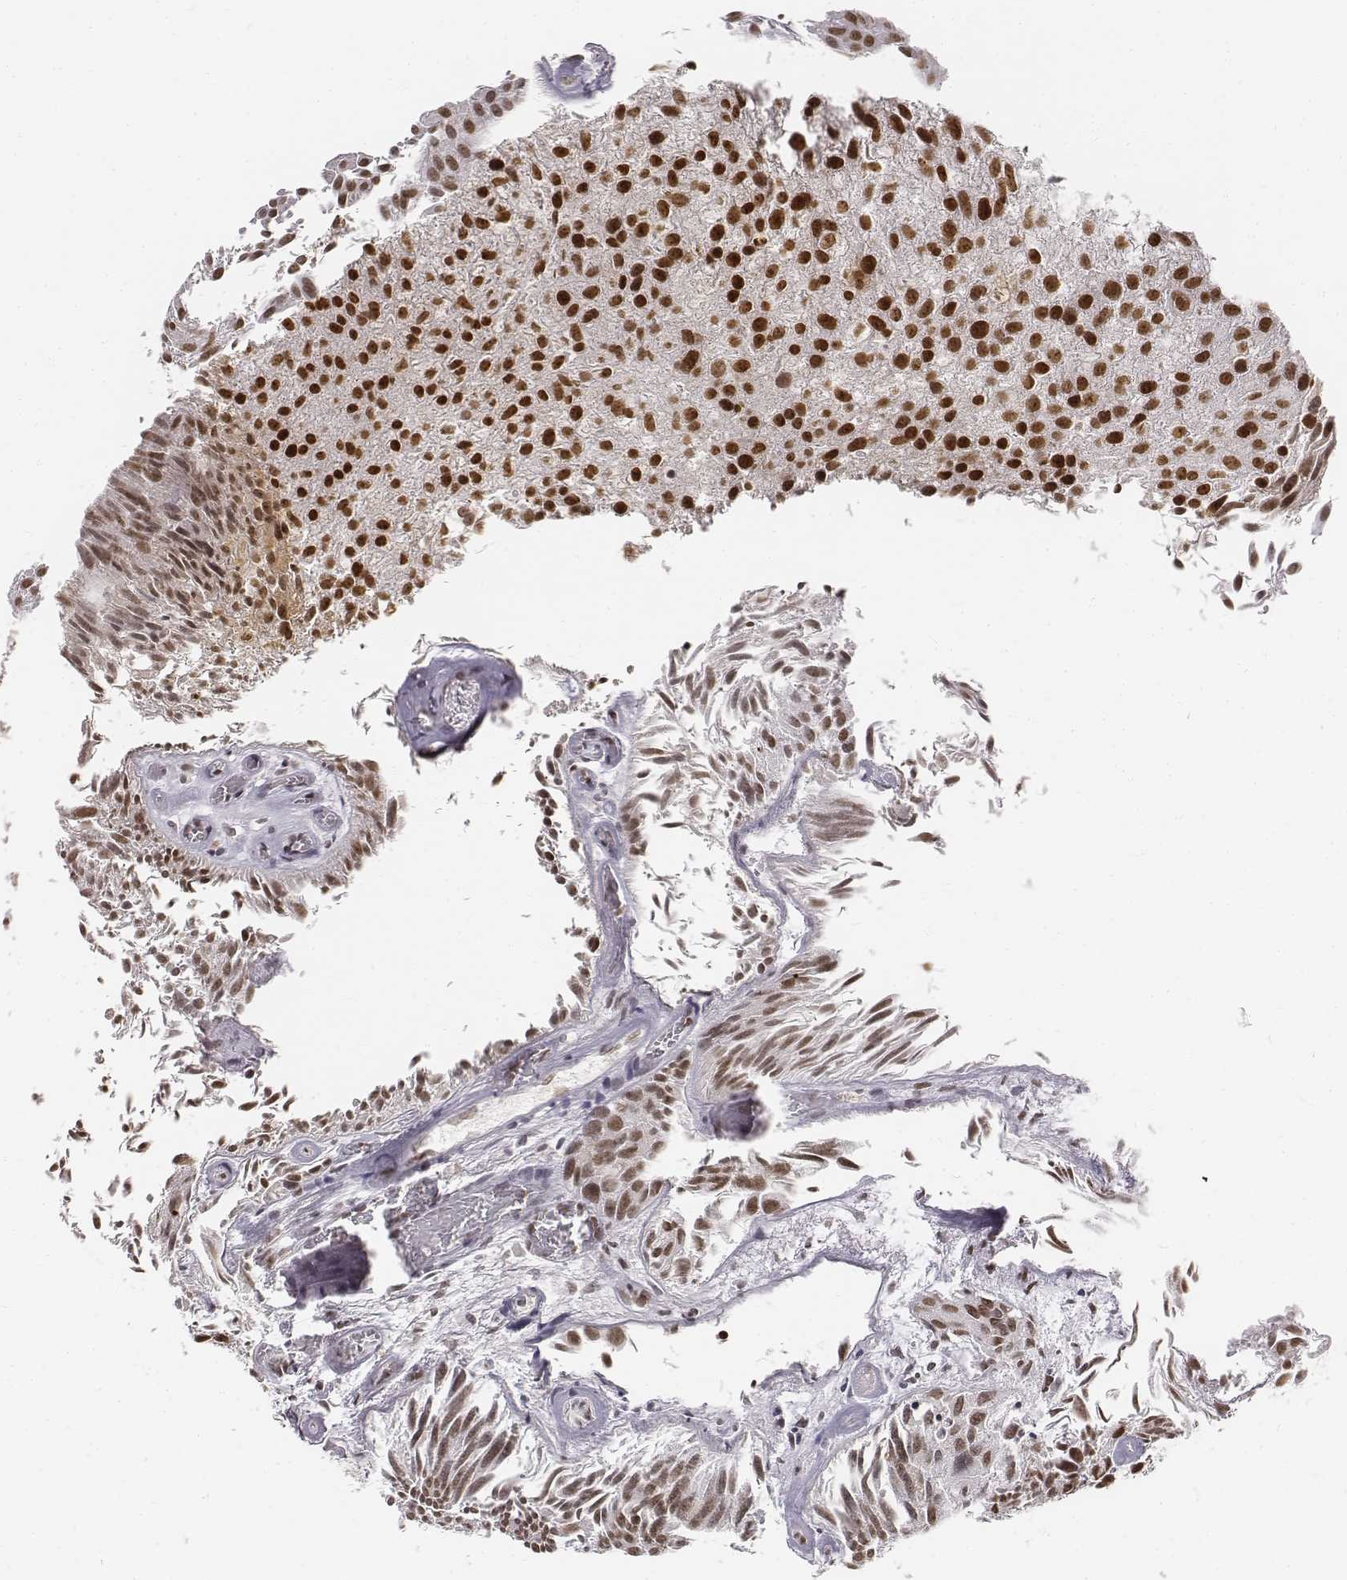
{"staining": {"intensity": "strong", "quantity": ">75%", "location": "nuclear"}, "tissue": "urothelial cancer", "cell_type": "Tumor cells", "image_type": "cancer", "snomed": [{"axis": "morphology", "description": "Urothelial carcinoma, Low grade"}, {"axis": "topography", "description": "Urinary bladder"}], "caption": "Approximately >75% of tumor cells in urothelial cancer reveal strong nuclear protein staining as visualized by brown immunohistochemical staining.", "gene": "PHF6", "patient": {"sex": "female", "age": 87}}